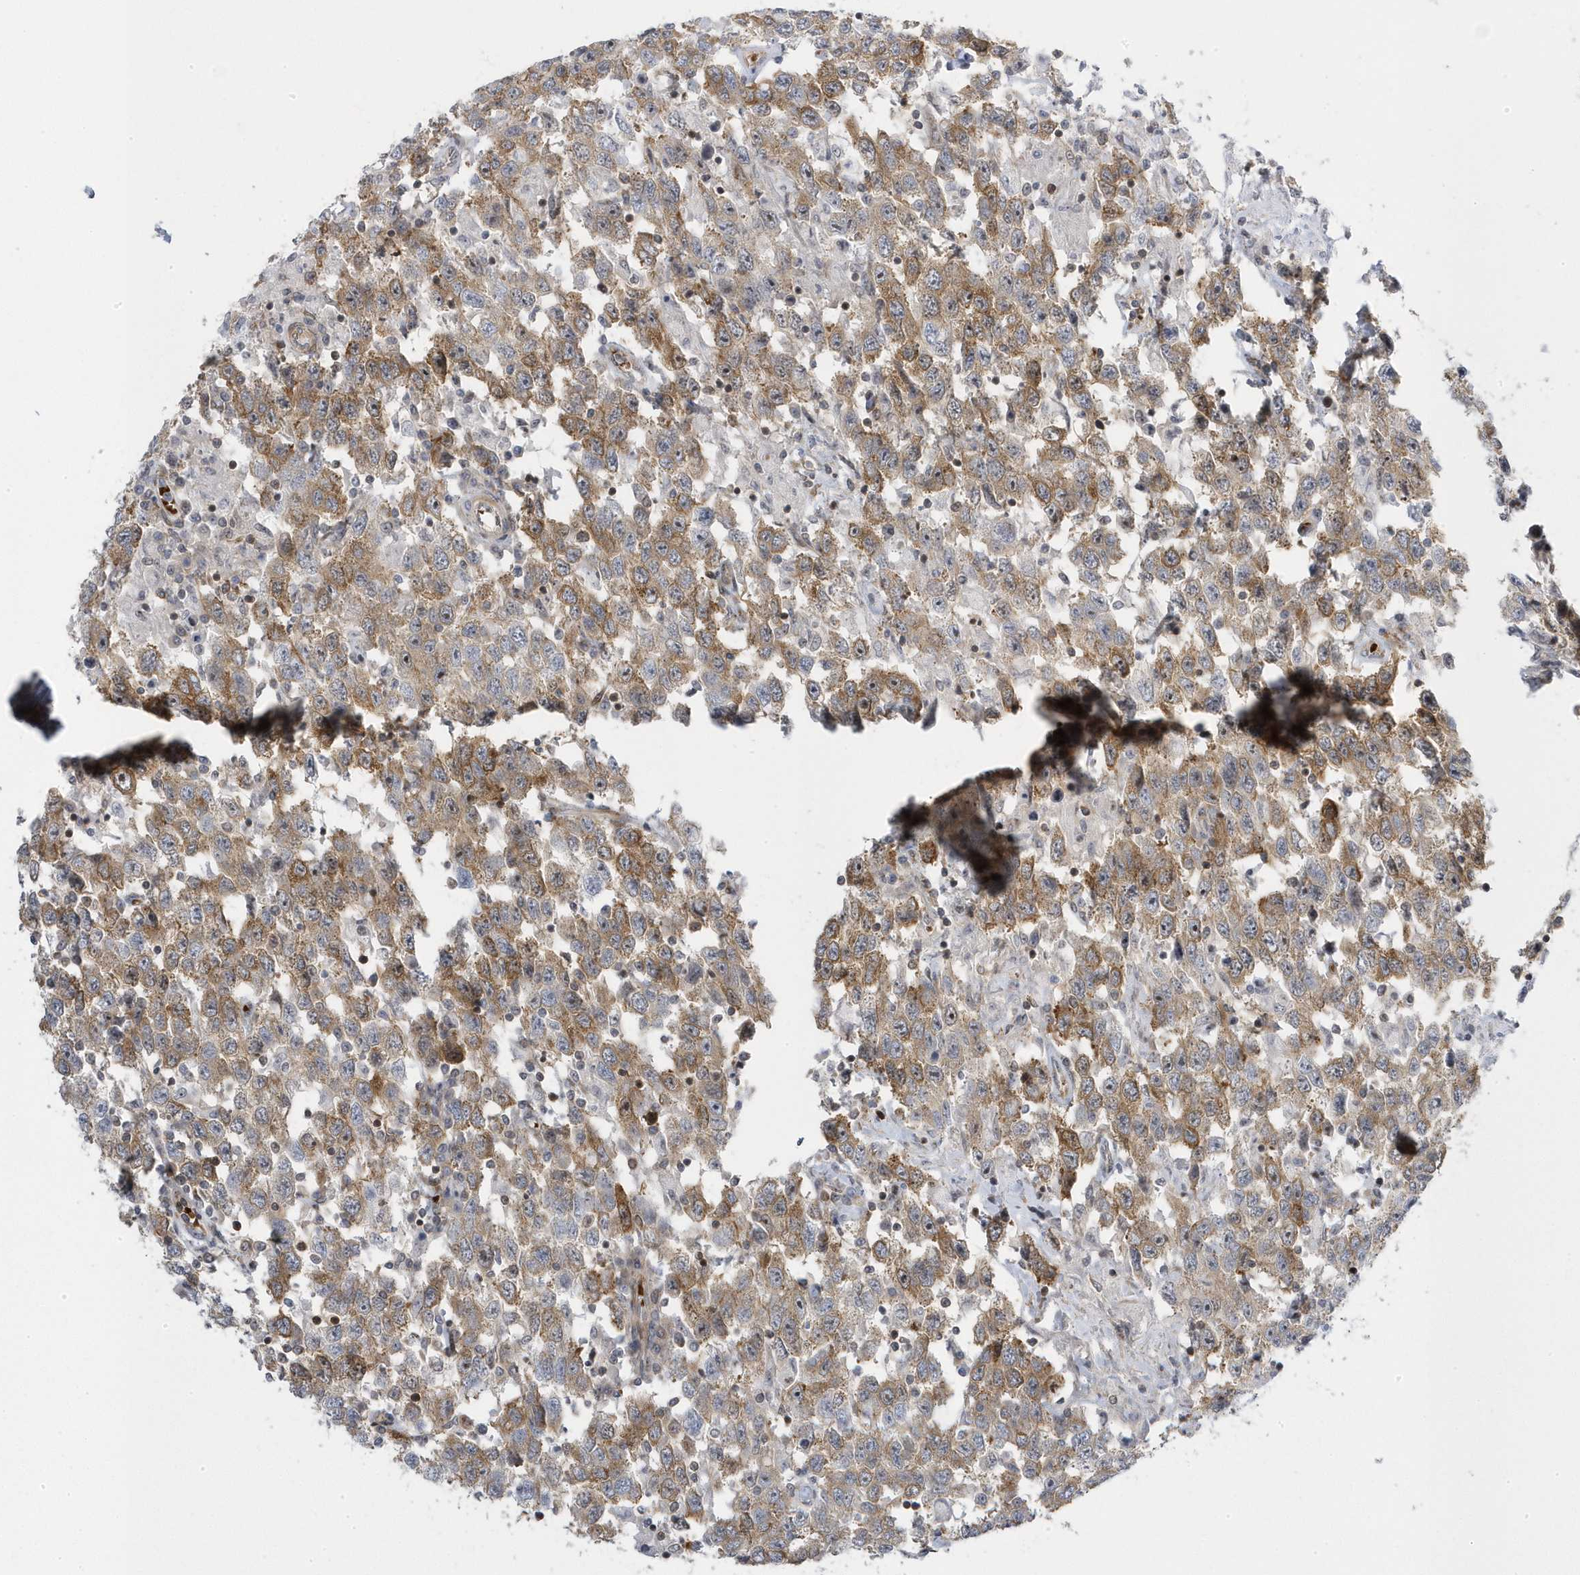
{"staining": {"intensity": "moderate", "quantity": ">75%", "location": "cytoplasmic/membranous"}, "tissue": "testis cancer", "cell_type": "Tumor cells", "image_type": "cancer", "snomed": [{"axis": "morphology", "description": "Seminoma, NOS"}, {"axis": "topography", "description": "Testis"}], "caption": "Tumor cells show moderate cytoplasmic/membranous positivity in about >75% of cells in testis cancer. Using DAB (brown) and hematoxylin (blue) stains, captured at high magnification using brightfield microscopy.", "gene": "MAP7D3", "patient": {"sex": "male", "age": 41}}